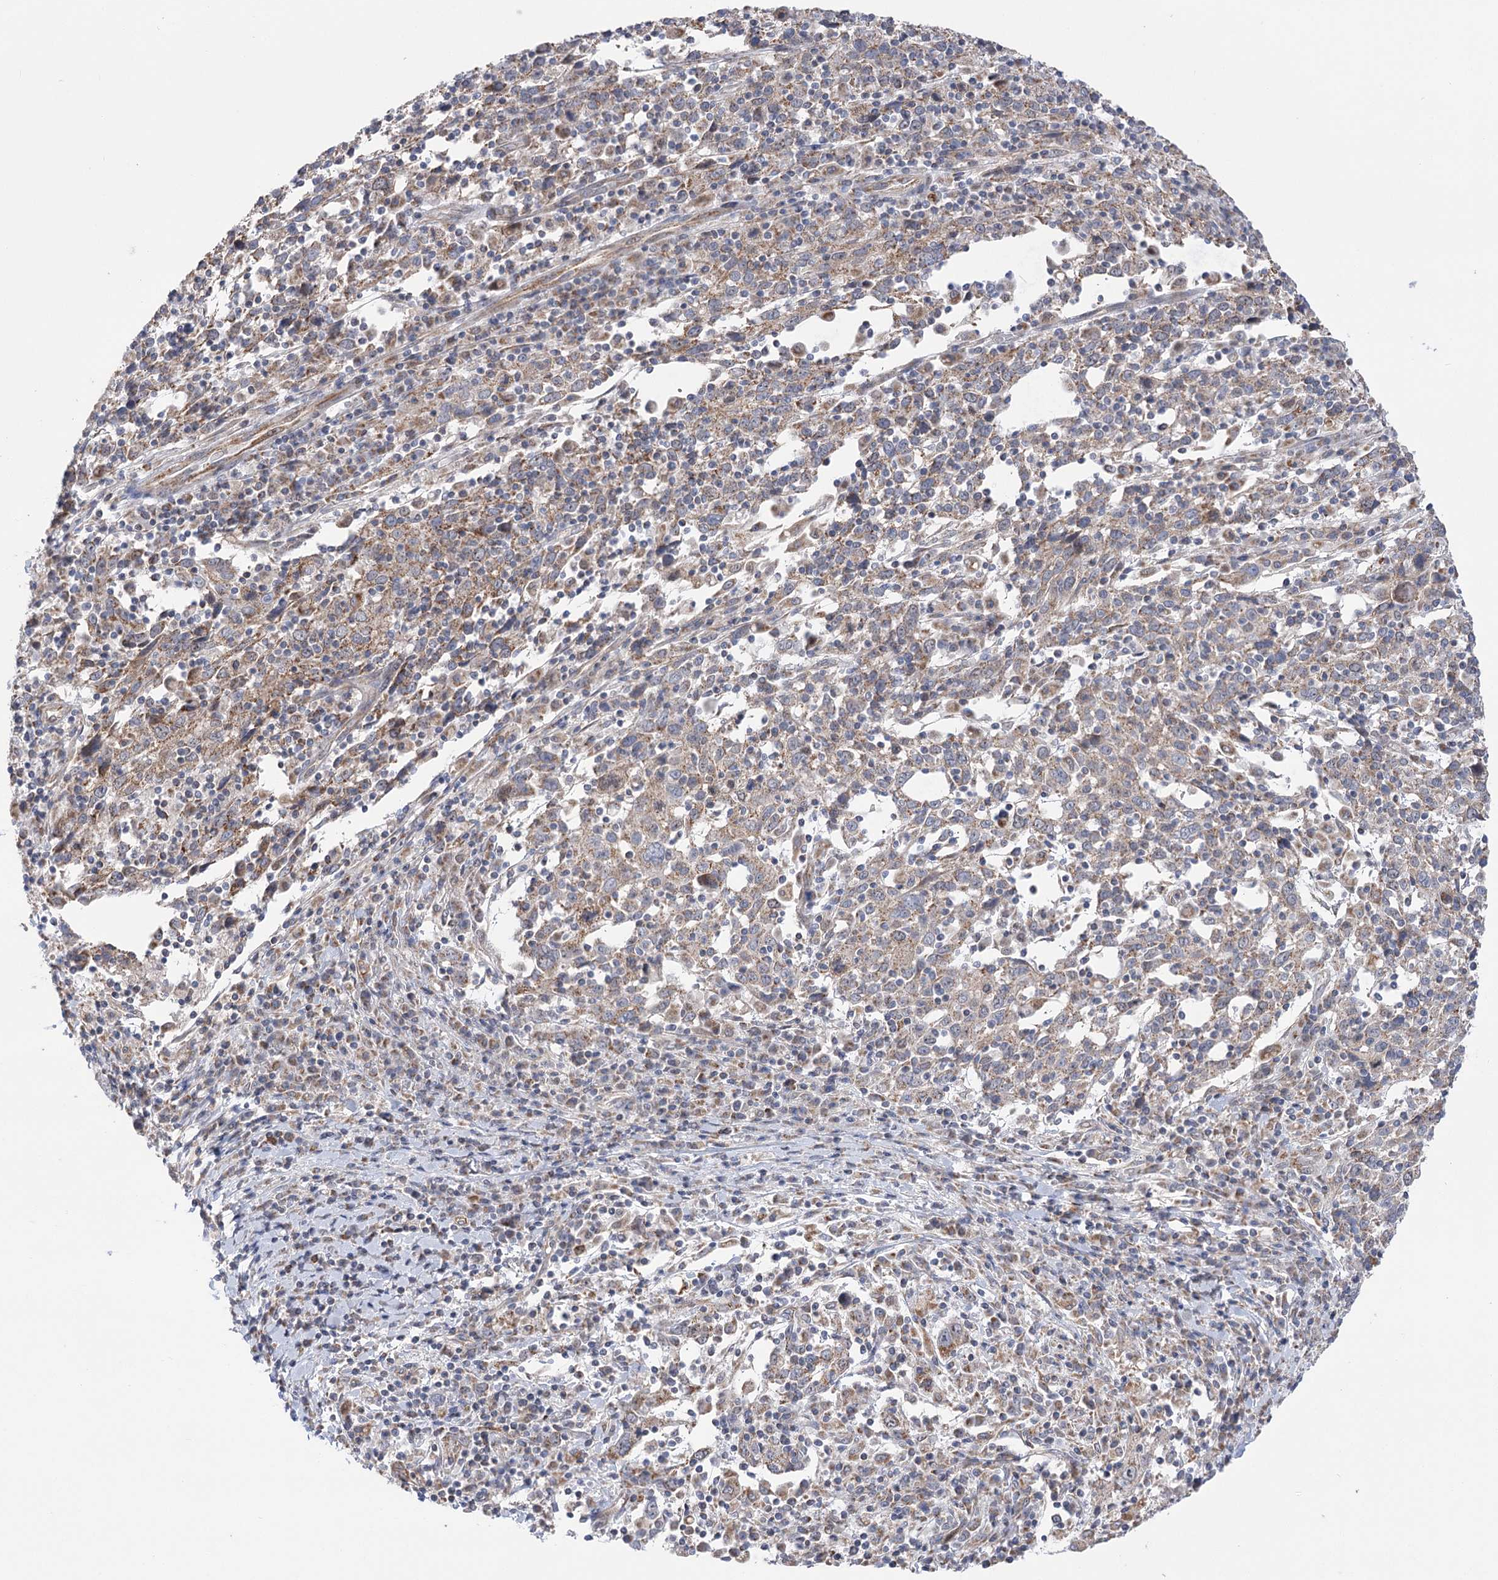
{"staining": {"intensity": "weak", "quantity": ">75%", "location": "cytoplasmic/membranous"}, "tissue": "cervical cancer", "cell_type": "Tumor cells", "image_type": "cancer", "snomed": [{"axis": "morphology", "description": "Squamous cell carcinoma, NOS"}, {"axis": "topography", "description": "Cervix"}], "caption": "A micrograph showing weak cytoplasmic/membranous expression in approximately >75% of tumor cells in cervical squamous cell carcinoma, as visualized by brown immunohistochemical staining.", "gene": "ECHDC3", "patient": {"sex": "female", "age": 46}}